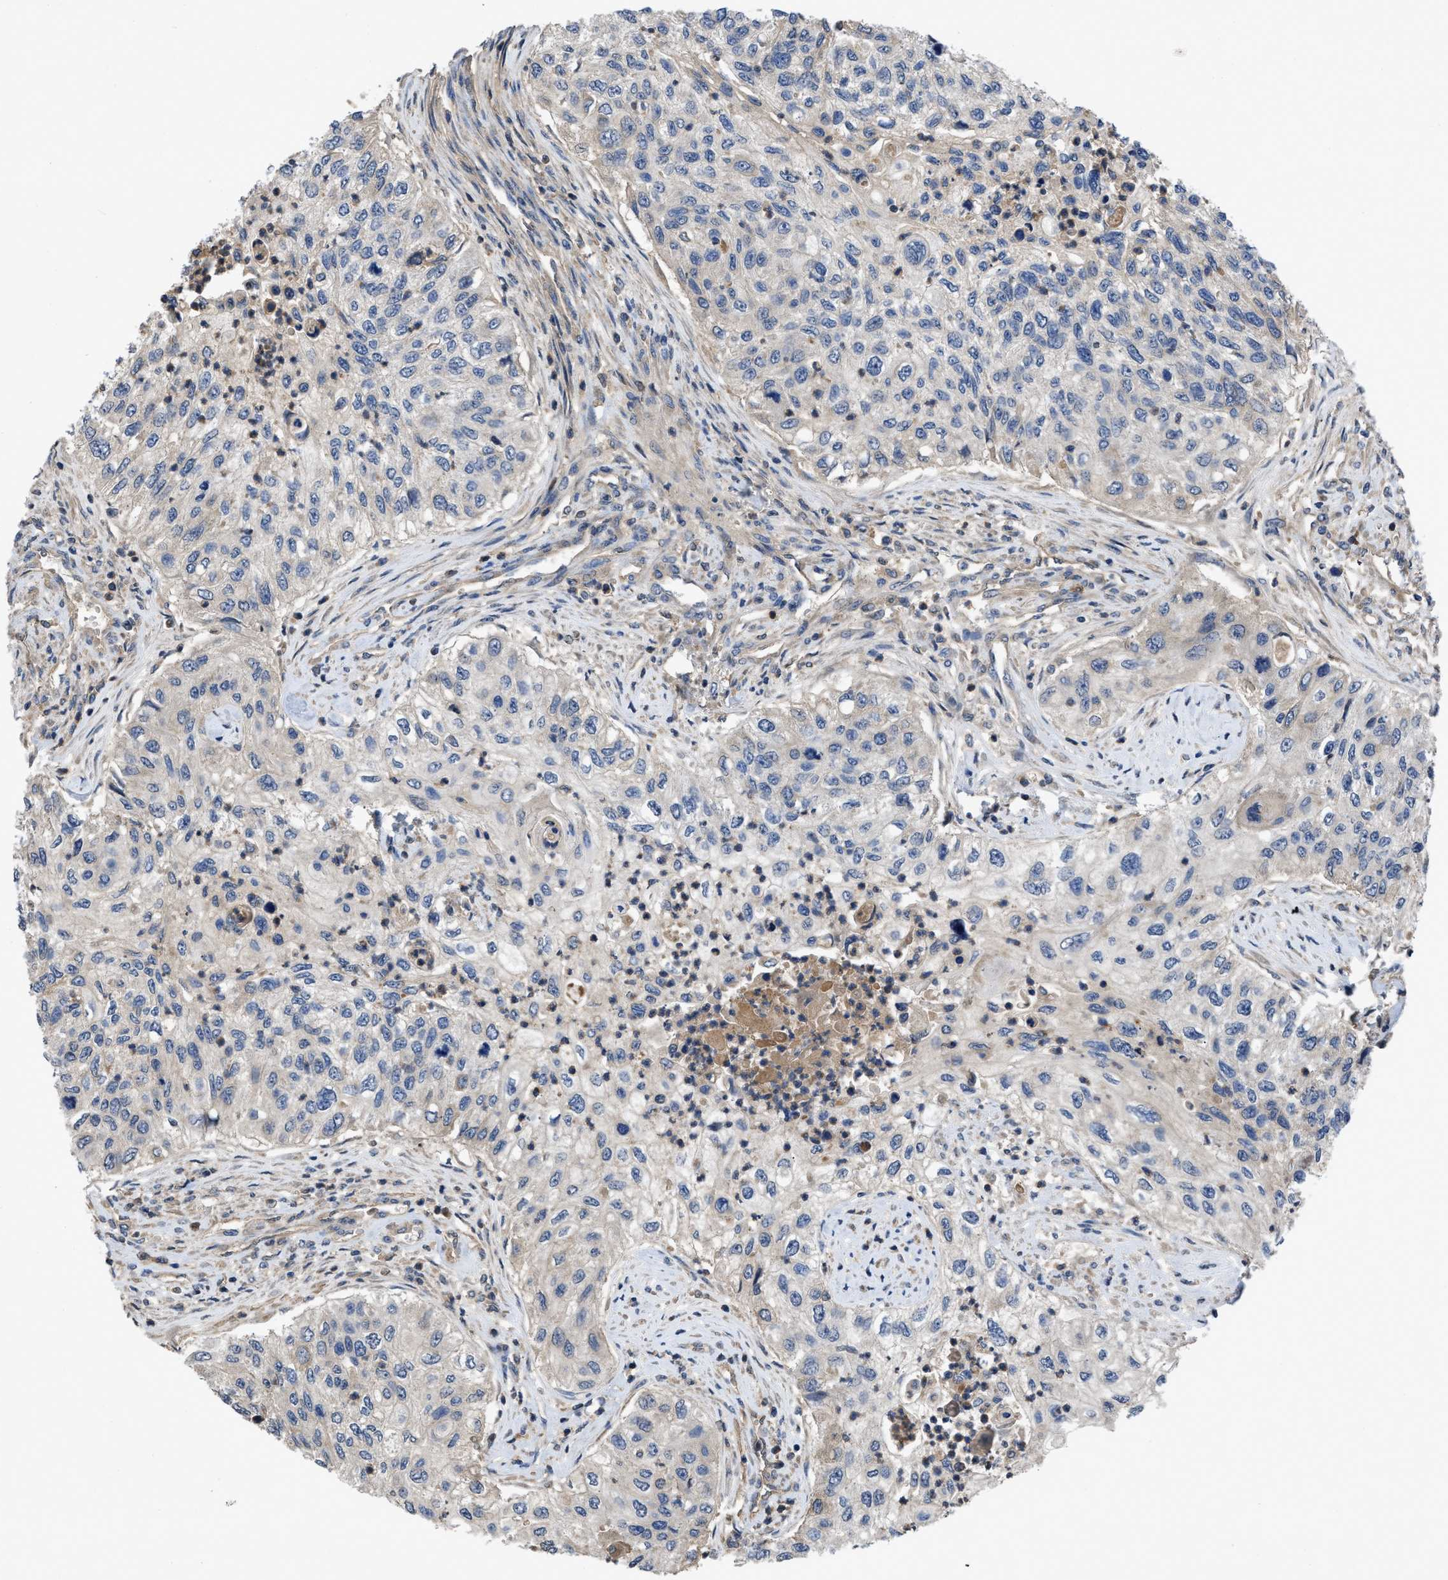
{"staining": {"intensity": "negative", "quantity": "none", "location": "none"}, "tissue": "urothelial cancer", "cell_type": "Tumor cells", "image_type": "cancer", "snomed": [{"axis": "morphology", "description": "Urothelial carcinoma, High grade"}, {"axis": "topography", "description": "Urinary bladder"}], "caption": "Urothelial cancer was stained to show a protein in brown. There is no significant staining in tumor cells. Brightfield microscopy of IHC stained with DAB (3,3'-diaminobenzidine) (brown) and hematoxylin (blue), captured at high magnification.", "gene": "VPS4A", "patient": {"sex": "female", "age": 60}}